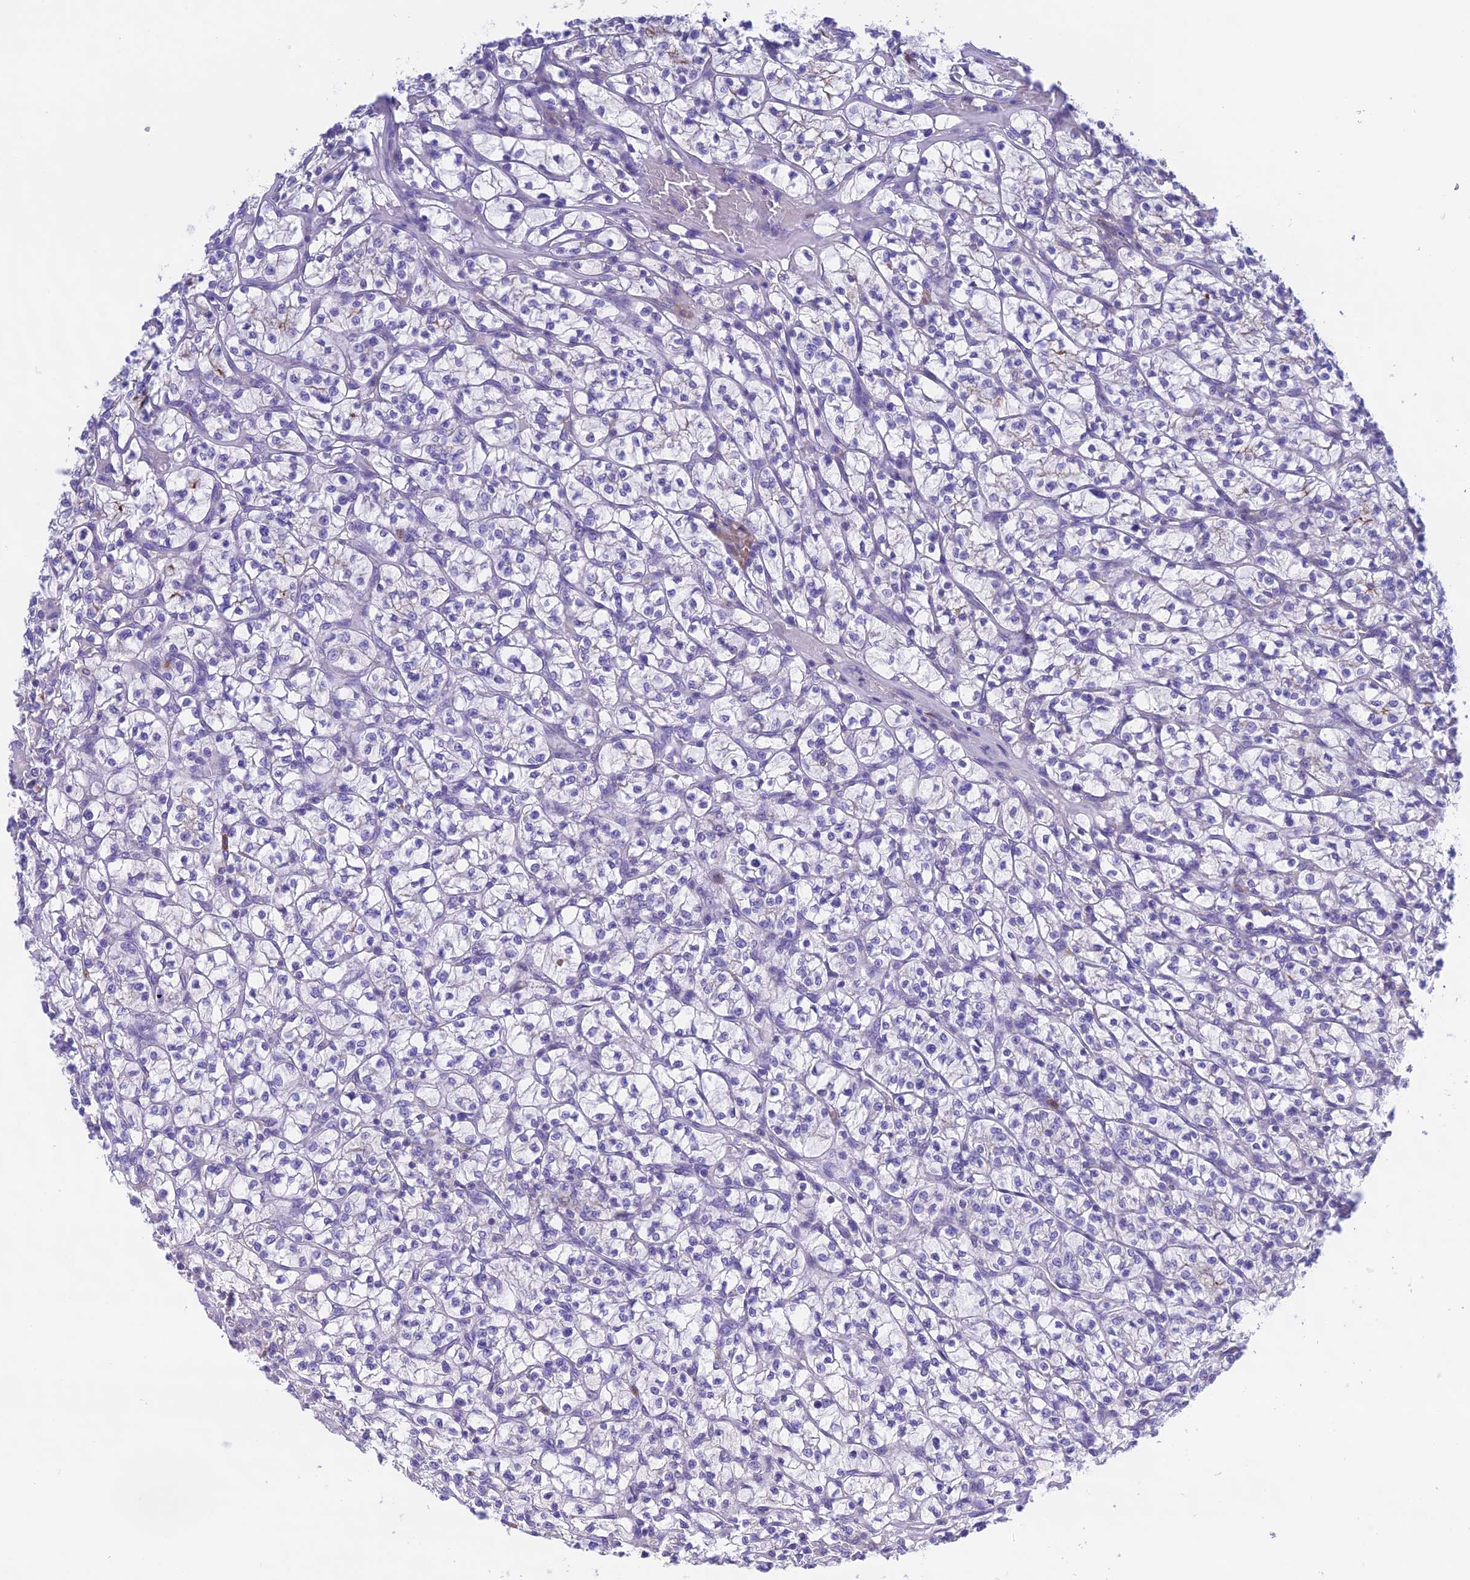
{"staining": {"intensity": "negative", "quantity": "none", "location": "none"}, "tissue": "renal cancer", "cell_type": "Tumor cells", "image_type": "cancer", "snomed": [{"axis": "morphology", "description": "Adenocarcinoma, NOS"}, {"axis": "topography", "description": "Kidney"}], "caption": "An image of renal adenocarcinoma stained for a protein exhibits no brown staining in tumor cells.", "gene": "KIAA0408", "patient": {"sex": "female", "age": 64}}